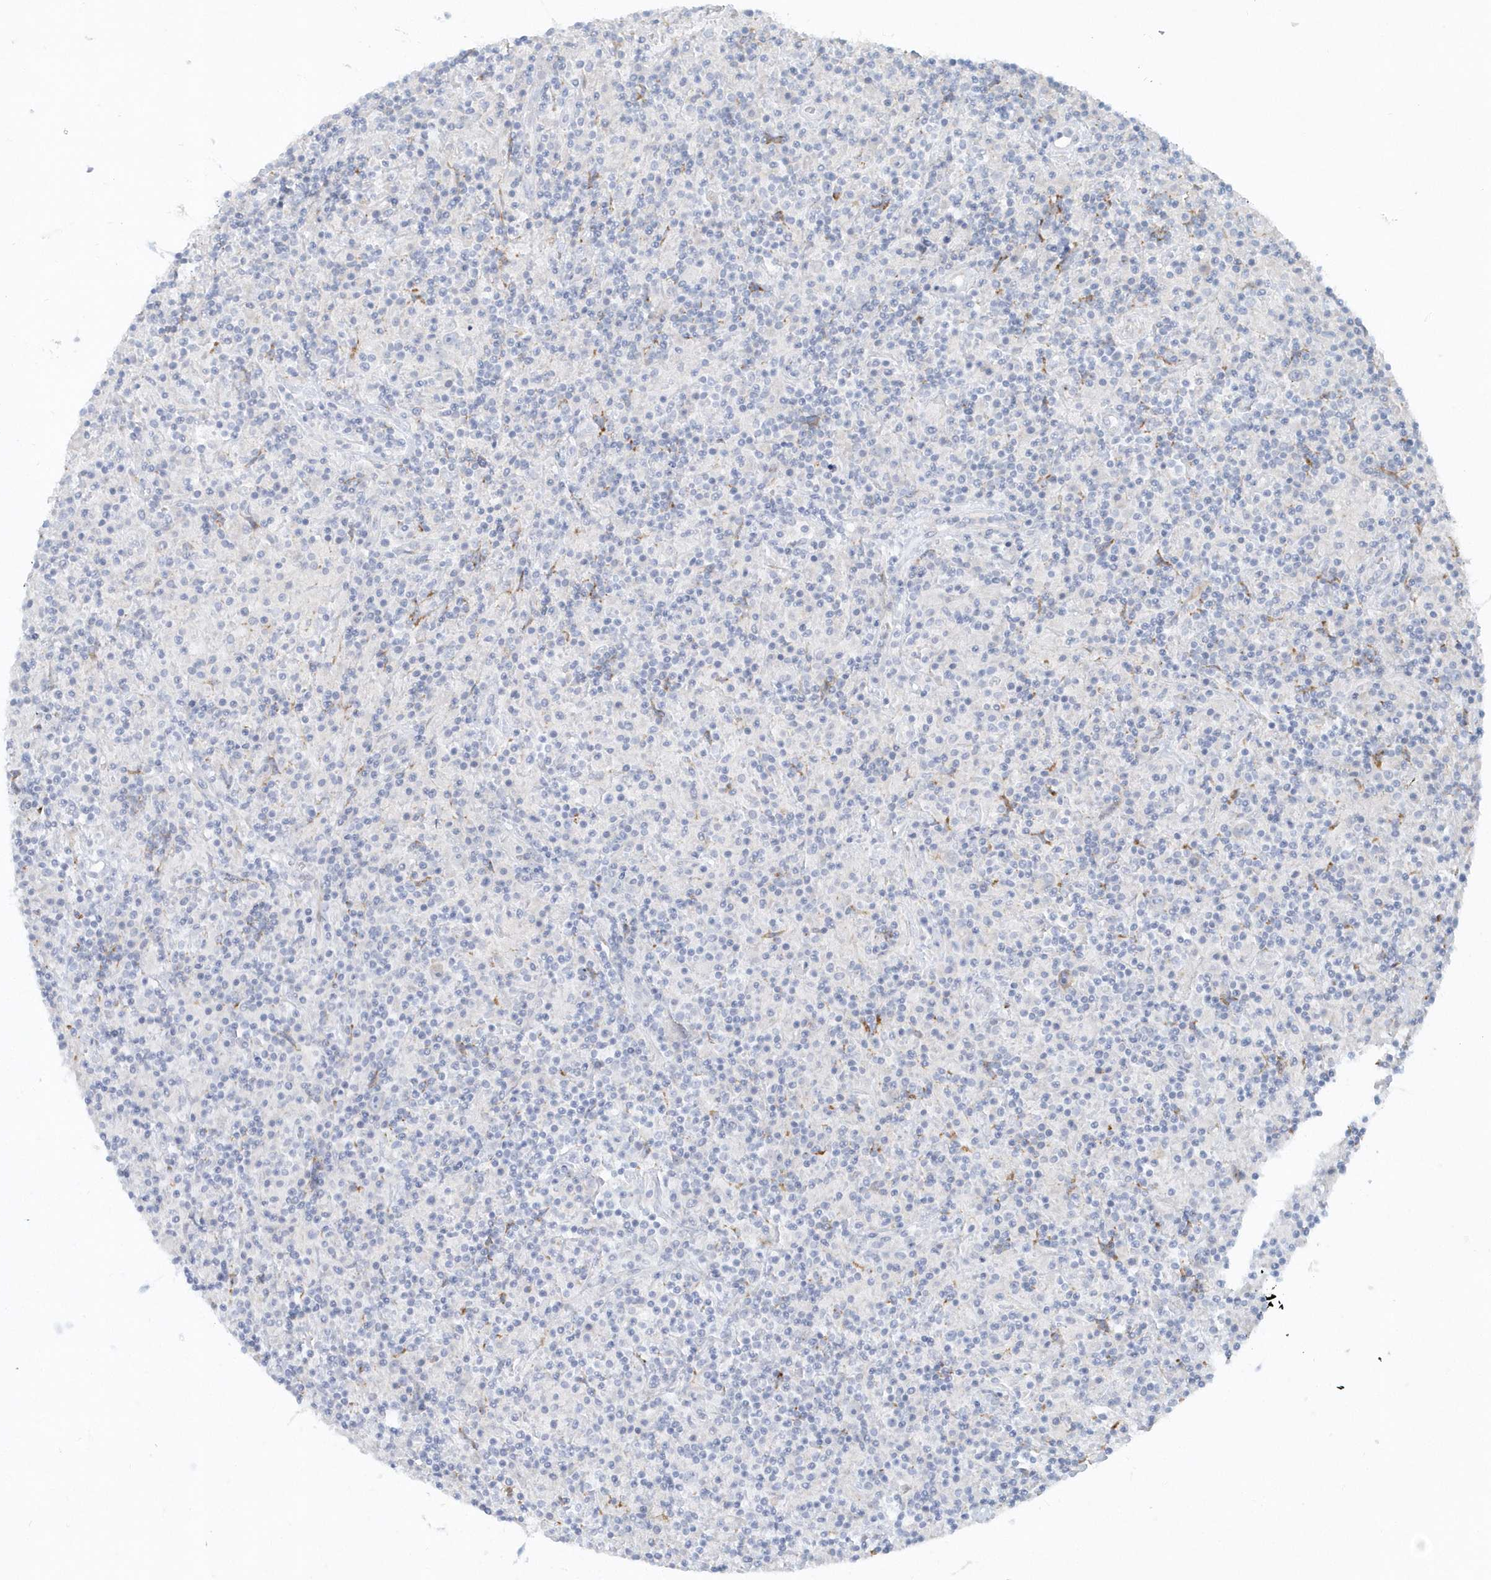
{"staining": {"intensity": "negative", "quantity": "none", "location": "none"}, "tissue": "lymphoma", "cell_type": "Tumor cells", "image_type": "cancer", "snomed": [{"axis": "morphology", "description": "Hodgkin's disease, NOS"}, {"axis": "topography", "description": "Lymph node"}], "caption": "This is an immunohistochemistry (IHC) micrograph of lymphoma. There is no expression in tumor cells.", "gene": "DNAH1", "patient": {"sex": "male", "age": 70}}